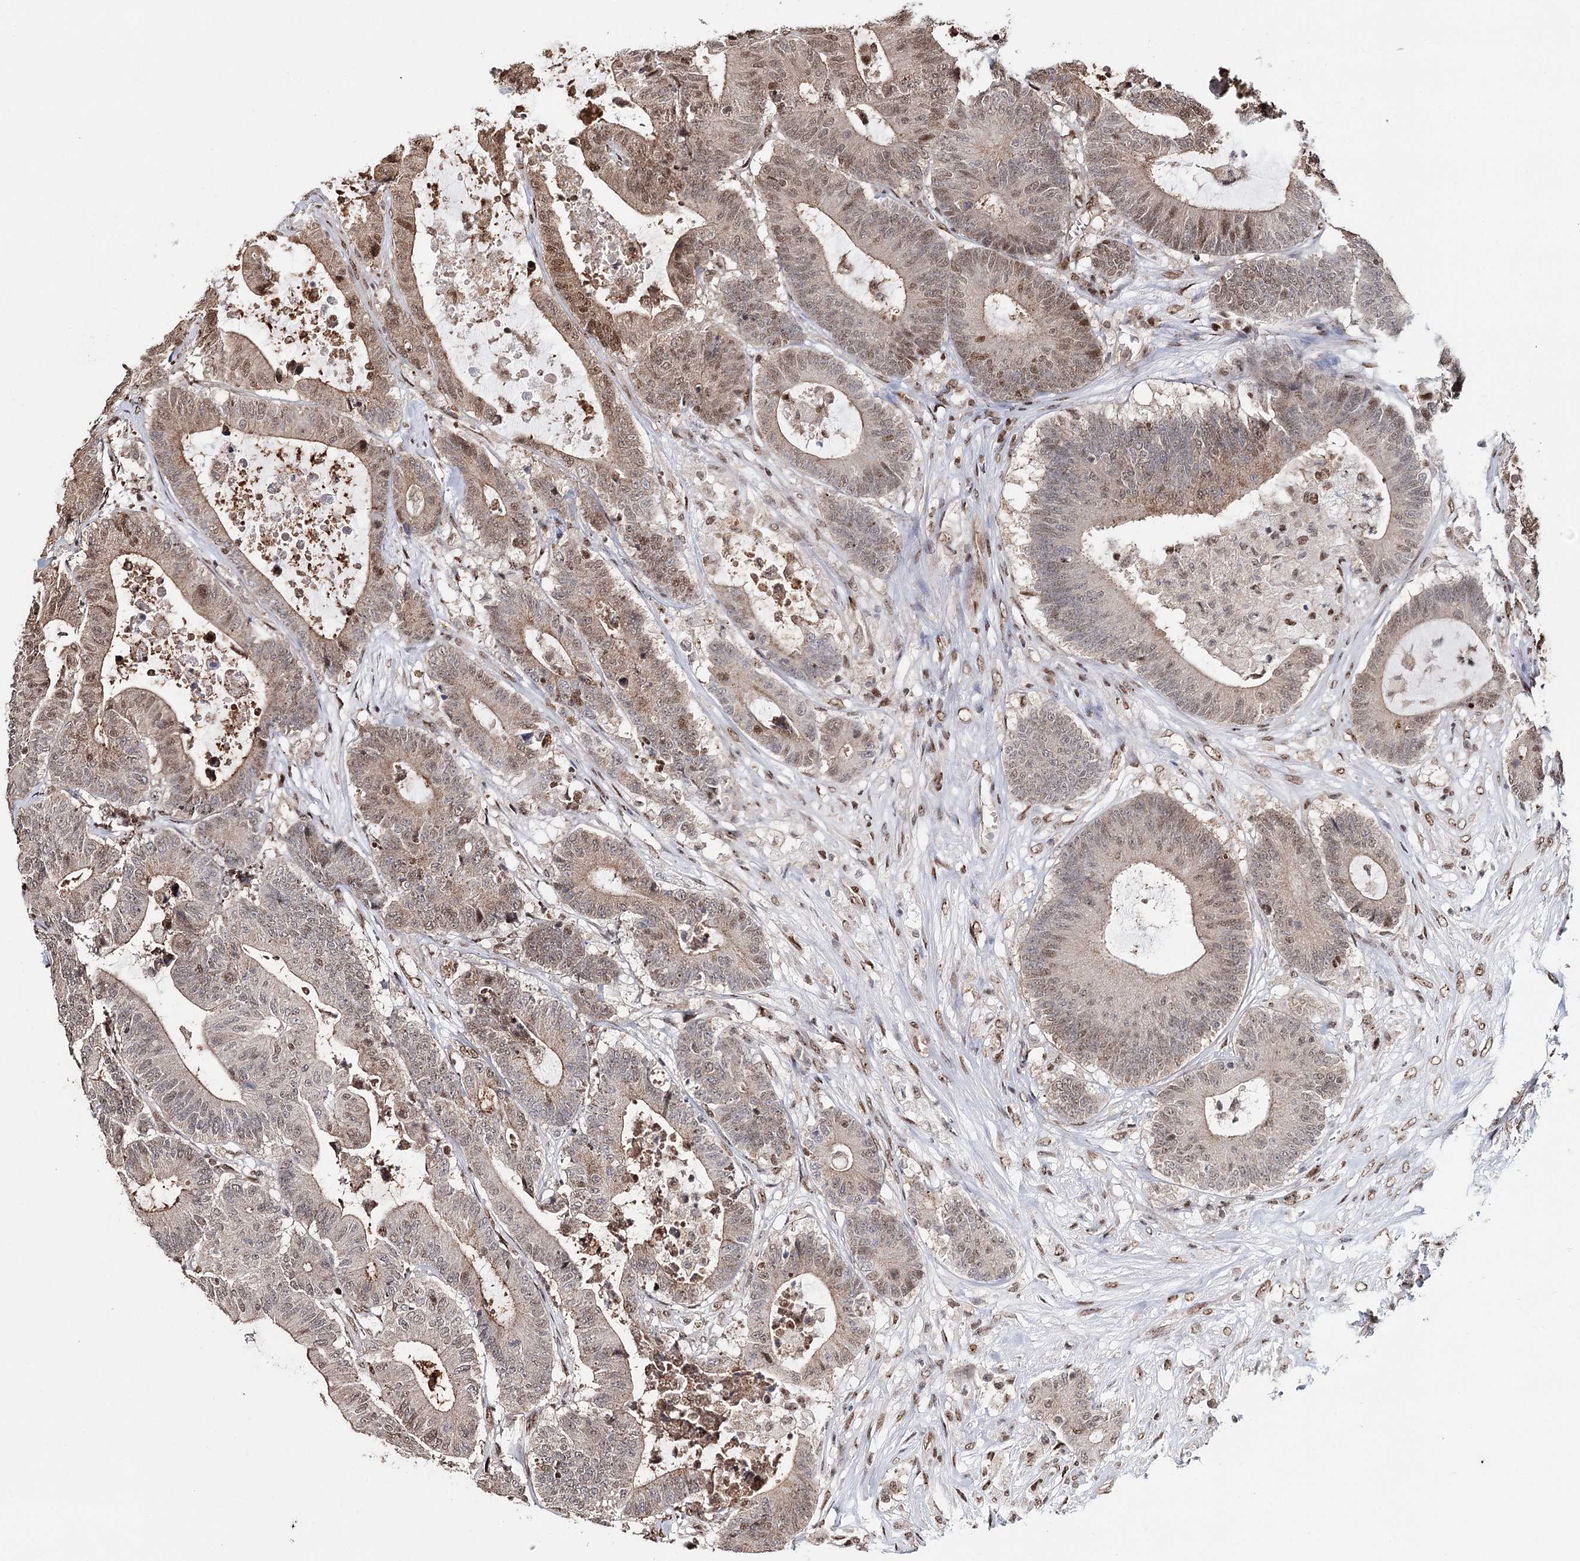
{"staining": {"intensity": "moderate", "quantity": ">75%", "location": "cytoplasmic/membranous,nuclear"}, "tissue": "colorectal cancer", "cell_type": "Tumor cells", "image_type": "cancer", "snomed": [{"axis": "morphology", "description": "Adenocarcinoma, NOS"}, {"axis": "topography", "description": "Colon"}], "caption": "Colorectal adenocarcinoma tissue reveals moderate cytoplasmic/membranous and nuclear expression in about >75% of tumor cells", "gene": "RPS27A", "patient": {"sex": "female", "age": 84}}